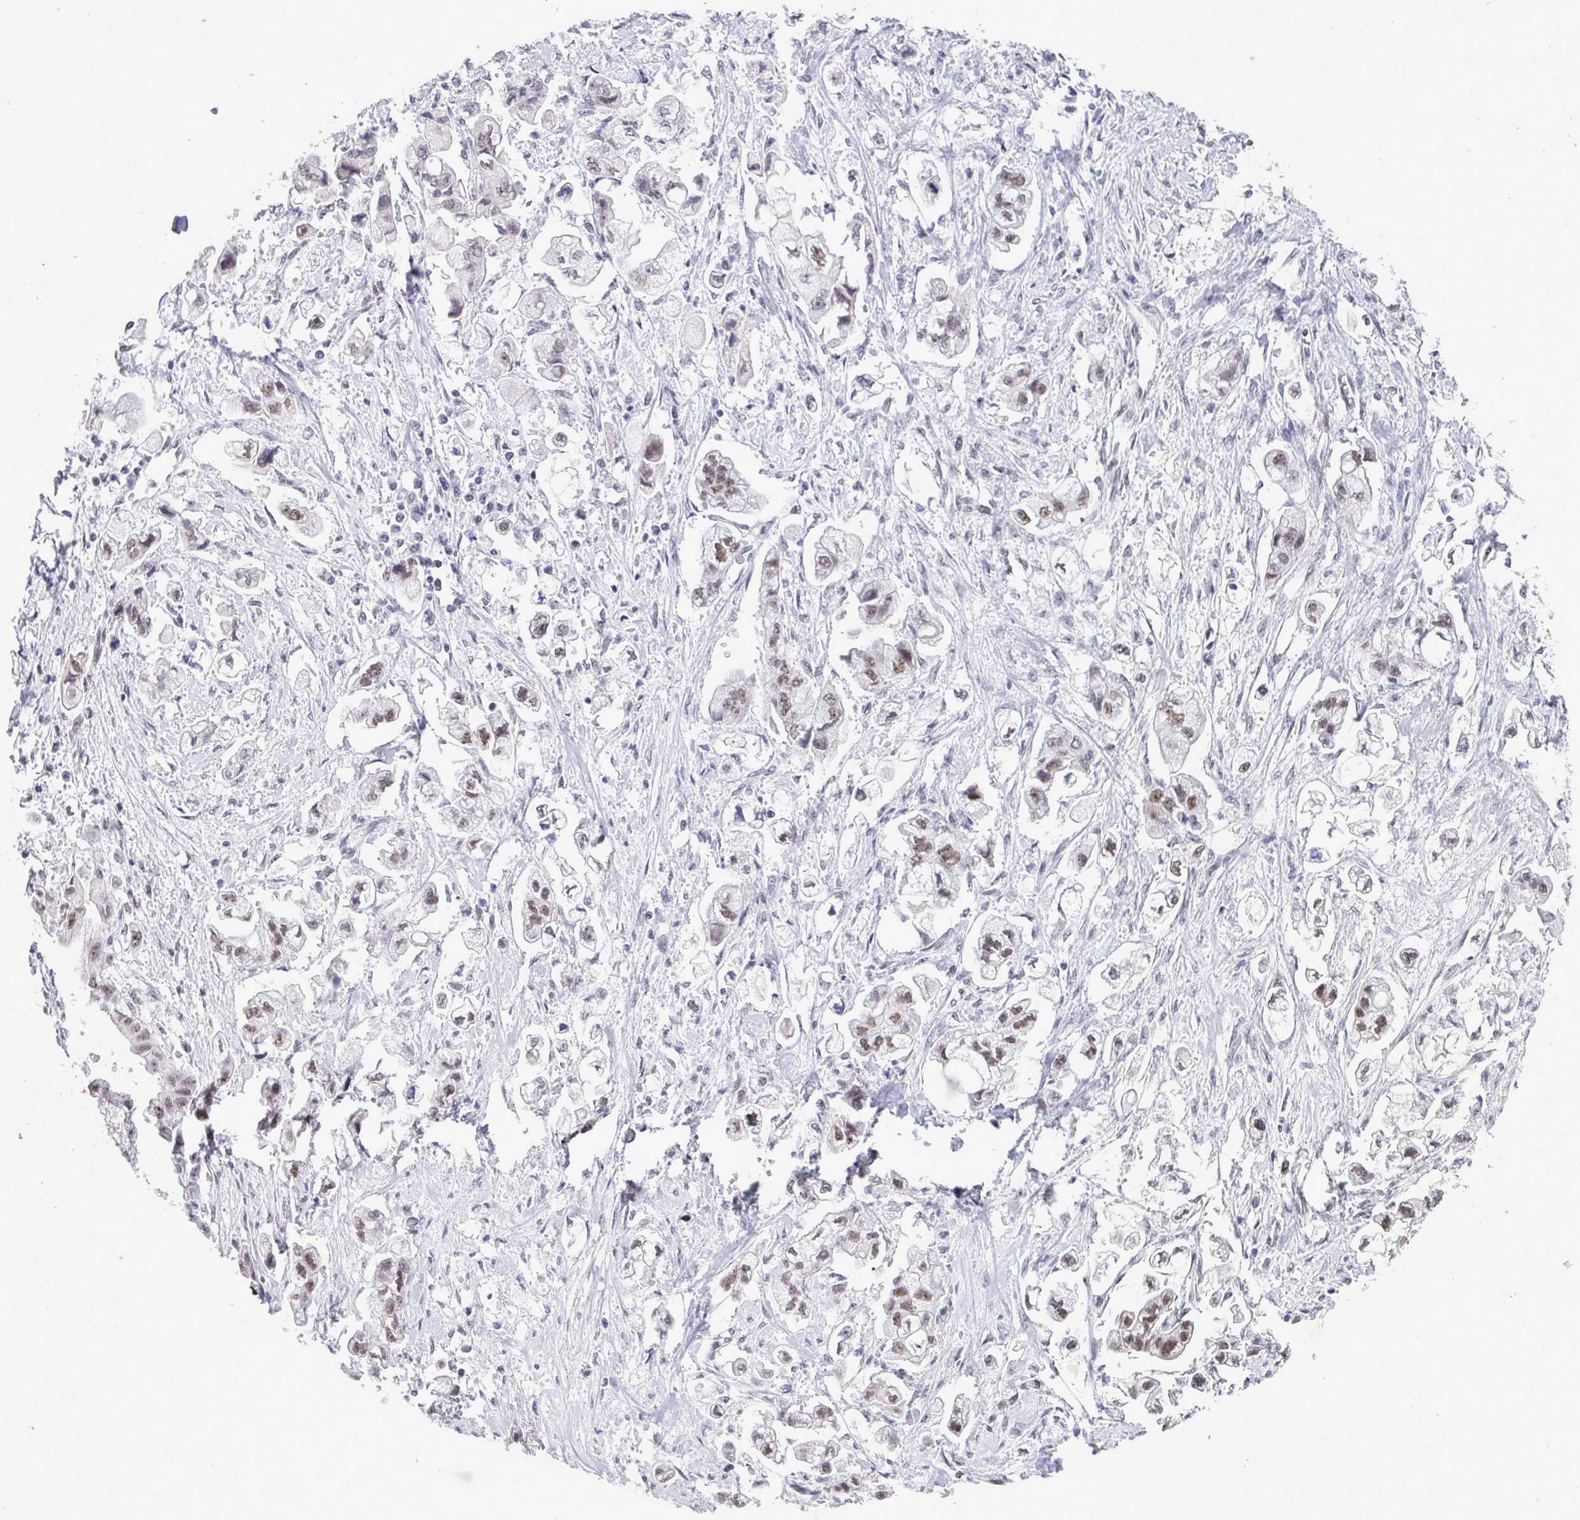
{"staining": {"intensity": "moderate", "quantity": "25%-75%", "location": "nuclear"}, "tissue": "stomach cancer", "cell_type": "Tumor cells", "image_type": "cancer", "snomed": [{"axis": "morphology", "description": "Adenocarcinoma, NOS"}, {"axis": "topography", "description": "Stomach"}], "caption": "High-power microscopy captured an IHC image of adenocarcinoma (stomach), revealing moderate nuclear expression in approximately 25%-75% of tumor cells.", "gene": "PPP1R10", "patient": {"sex": "male", "age": 62}}